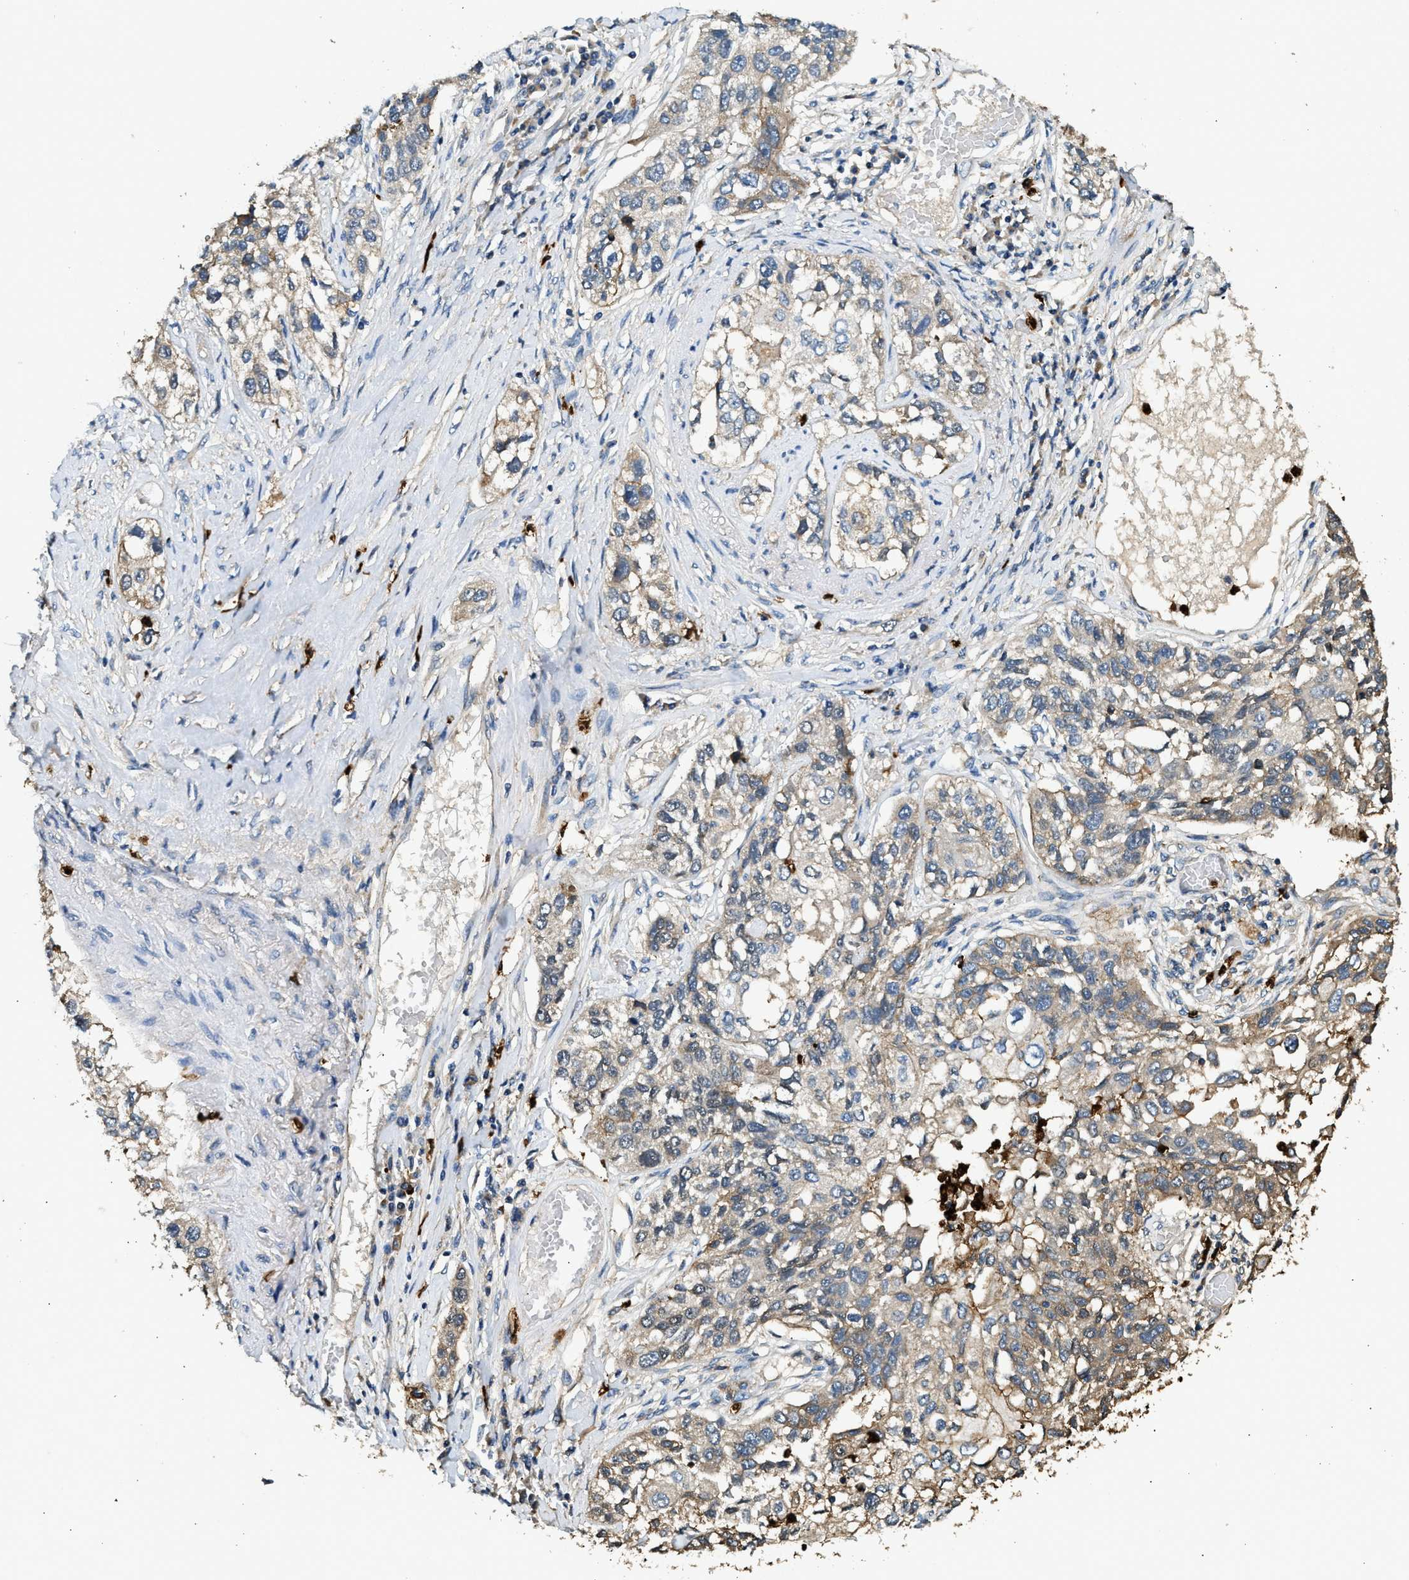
{"staining": {"intensity": "moderate", "quantity": "<25%", "location": "cytoplasmic/membranous"}, "tissue": "lung cancer", "cell_type": "Tumor cells", "image_type": "cancer", "snomed": [{"axis": "morphology", "description": "Squamous cell carcinoma, NOS"}, {"axis": "topography", "description": "Lung"}], "caption": "This histopathology image displays squamous cell carcinoma (lung) stained with immunohistochemistry (IHC) to label a protein in brown. The cytoplasmic/membranous of tumor cells show moderate positivity for the protein. Nuclei are counter-stained blue.", "gene": "ANXA3", "patient": {"sex": "male", "age": 71}}